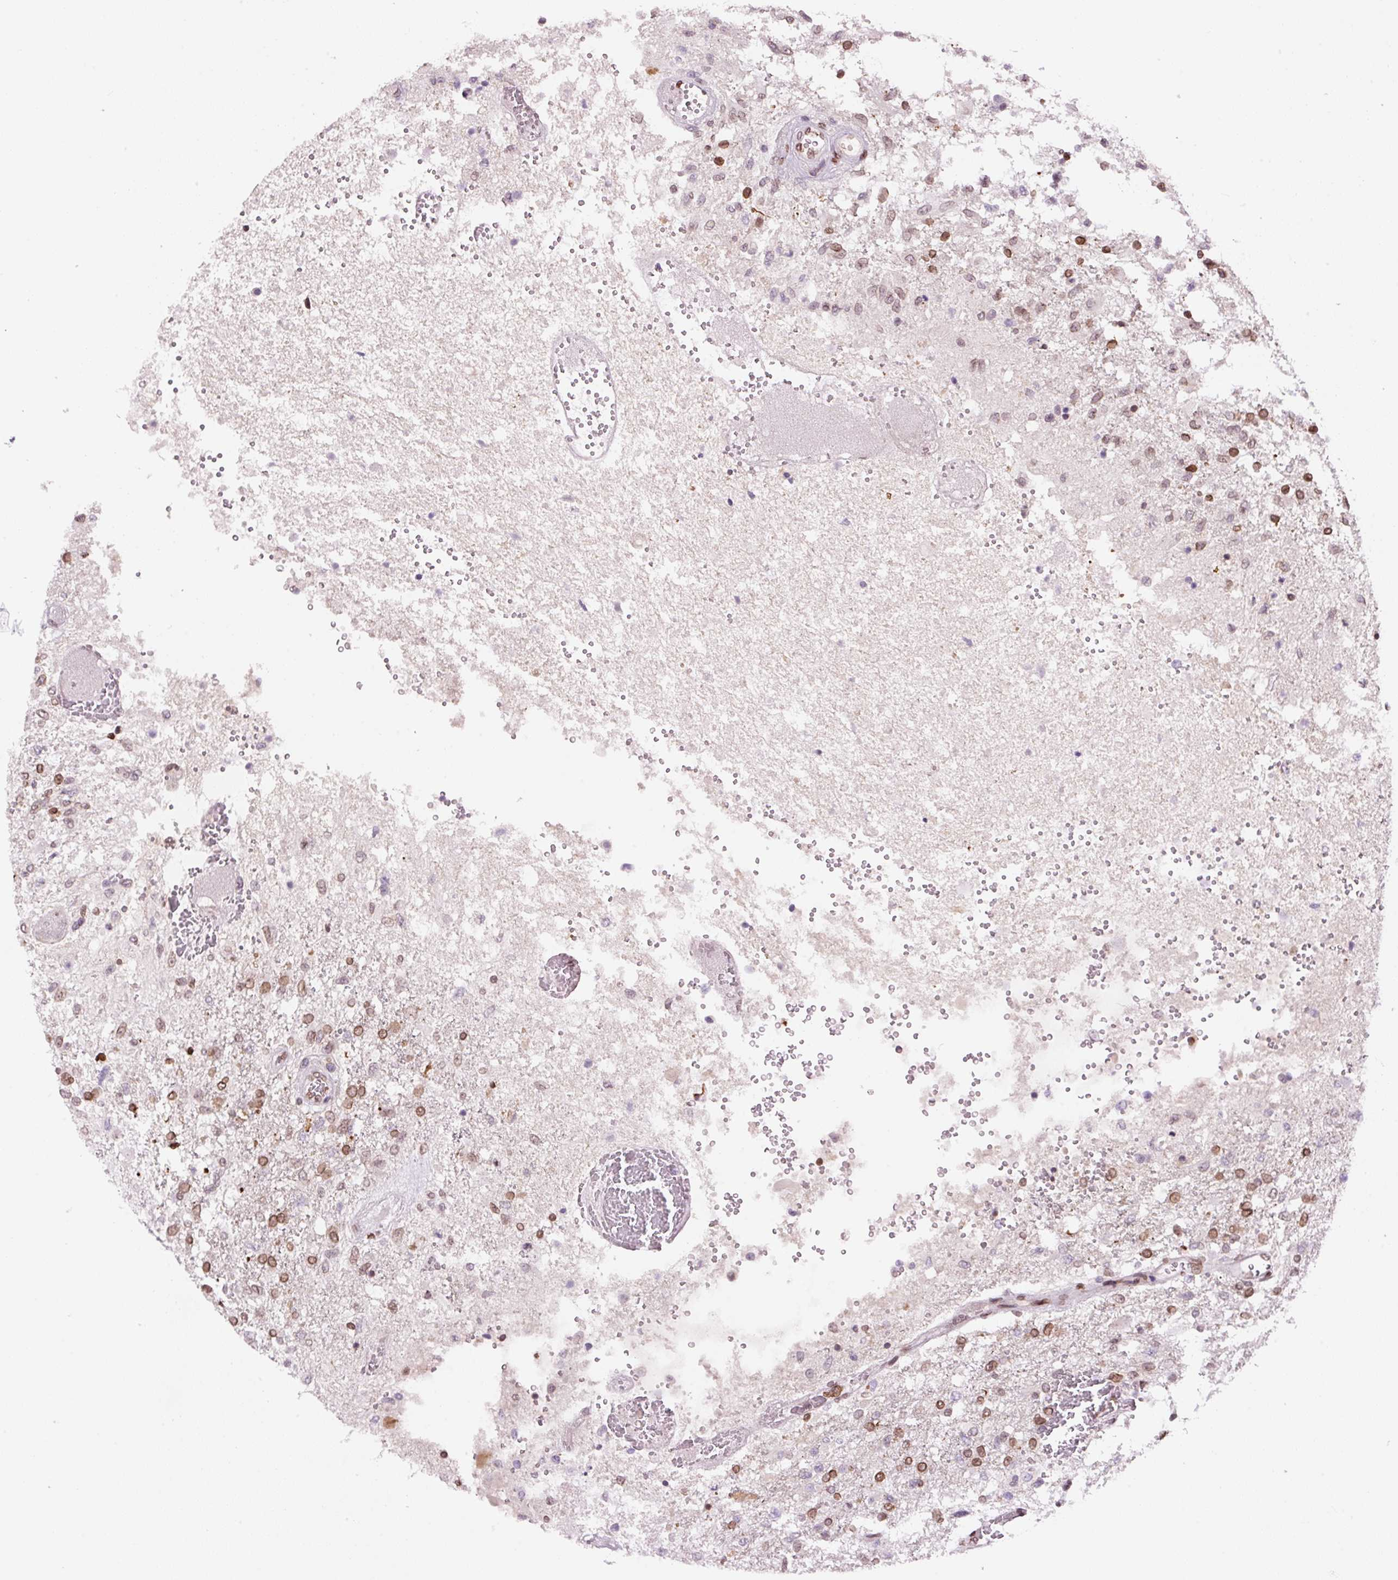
{"staining": {"intensity": "moderate", "quantity": "25%-75%", "location": "cytoplasmic/membranous,nuclear"}, "tissue": "glioma", "cell_type": "Tumor cells", "image_type": "cancer", "snomed": [{"axis": "morphology", "description": "Glioma, malignant, High grade"}, {"axis": "topography", "description": "Brain"}], "caption": "Human glioma stained for a protein (brown) shows moderate cytoplasmic/membranous and nuclear positive staining in approximately 25%-75% of tumor cells.", "gene": "ZNF224", "patient": {"sex": "female", "age": 74}}